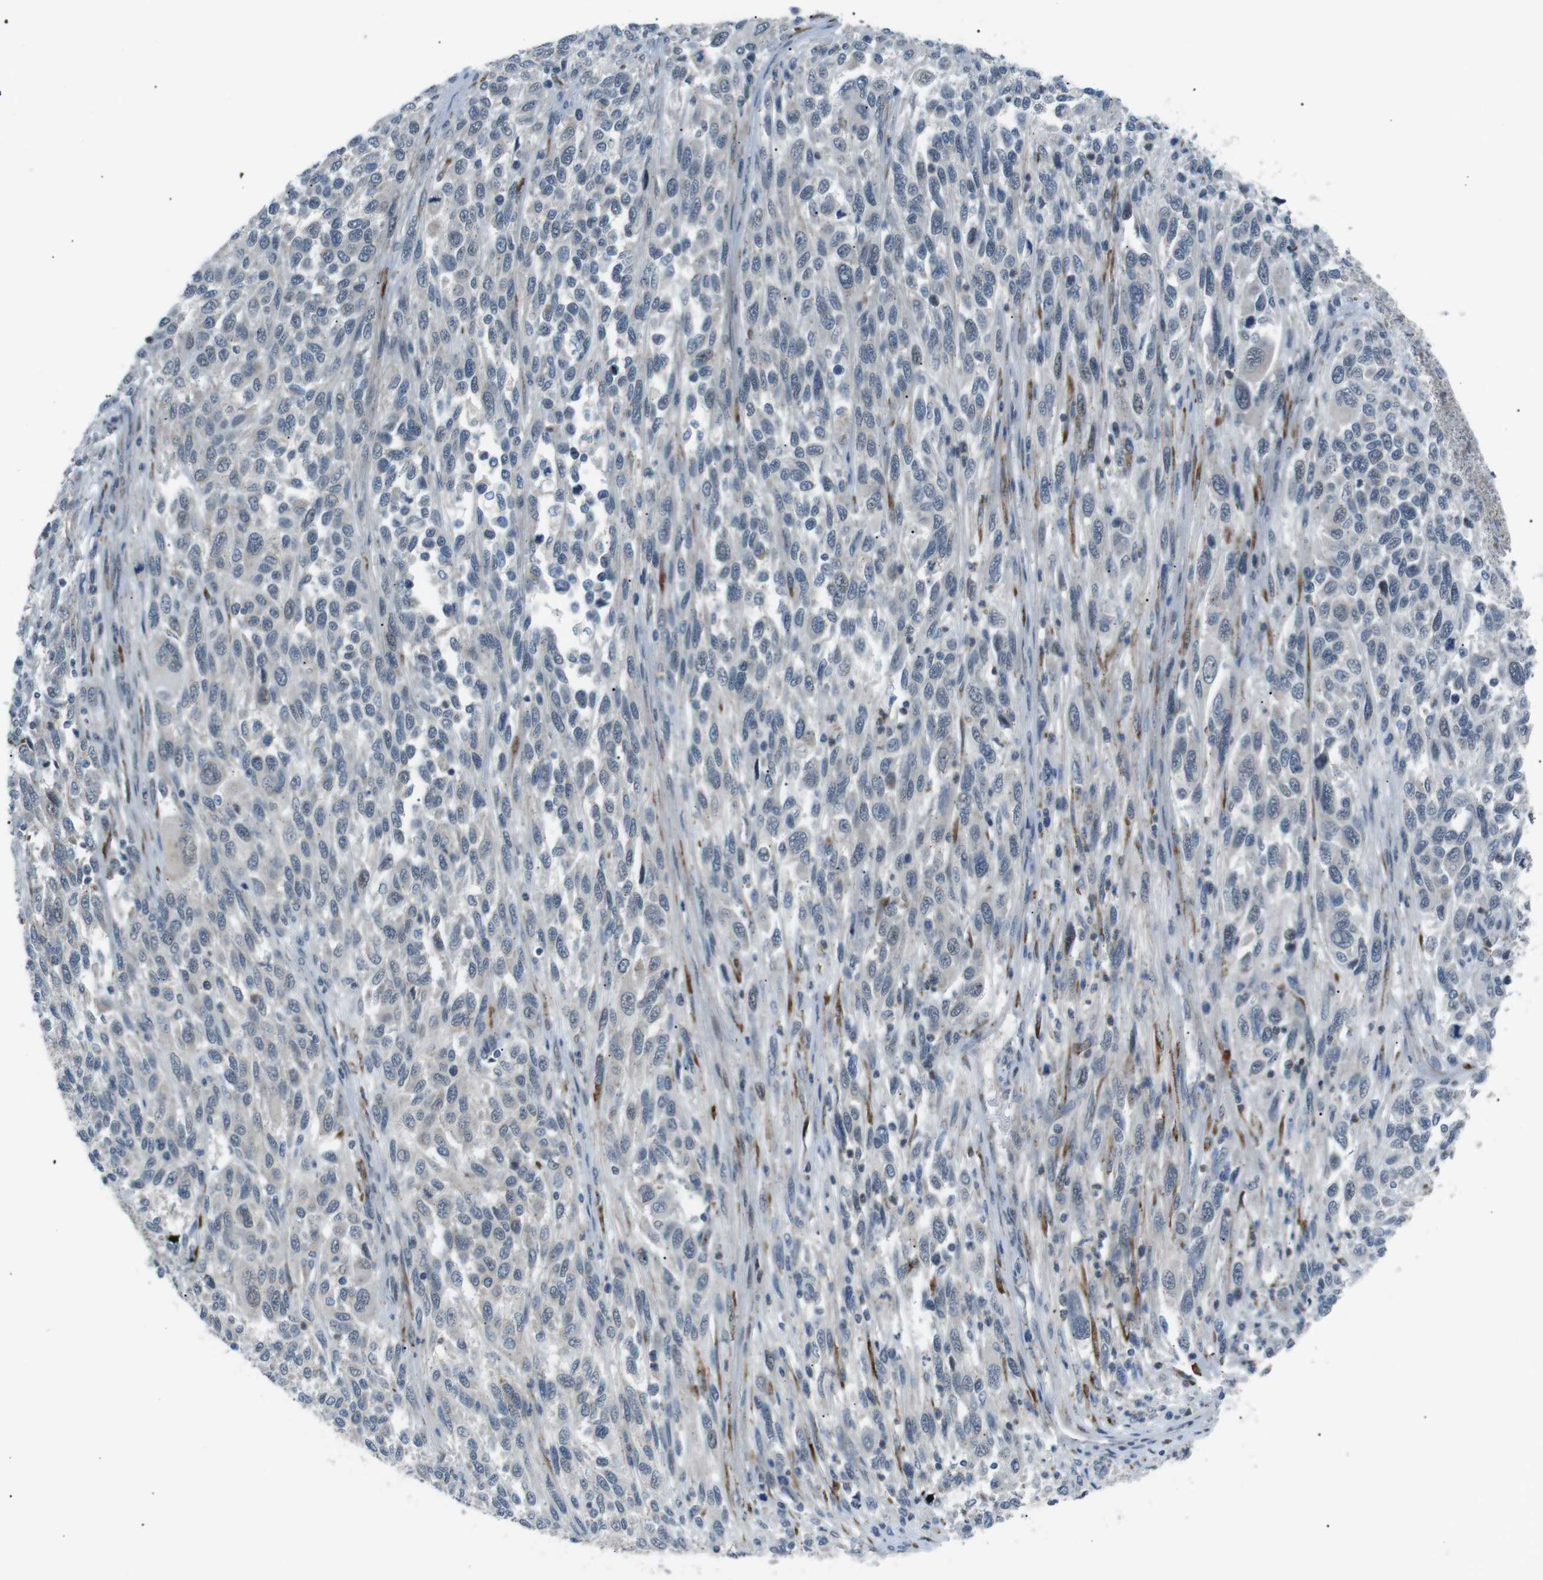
{"staining": {"intensity": "negative", "quantity": "none", "location": "none"}, "tissue": "melanoma", "cell_type": "Tumor cells", "image_type": "cancer", "snomed": [{"axis": "morphology", "description": "Malignant melanoma, Metastatic site"}, {"axis": "topography", "description": "Lymph node"}], "caption": "A photomicrograph of human malignant melanoma (metastatic site) is negative for staining in tumor cells. (DAB immunohistochemistry visualized using brightfield microscopy, high magnification).", "gene": "ARID5B", "patient": {"sex": "male", "age": 61}}